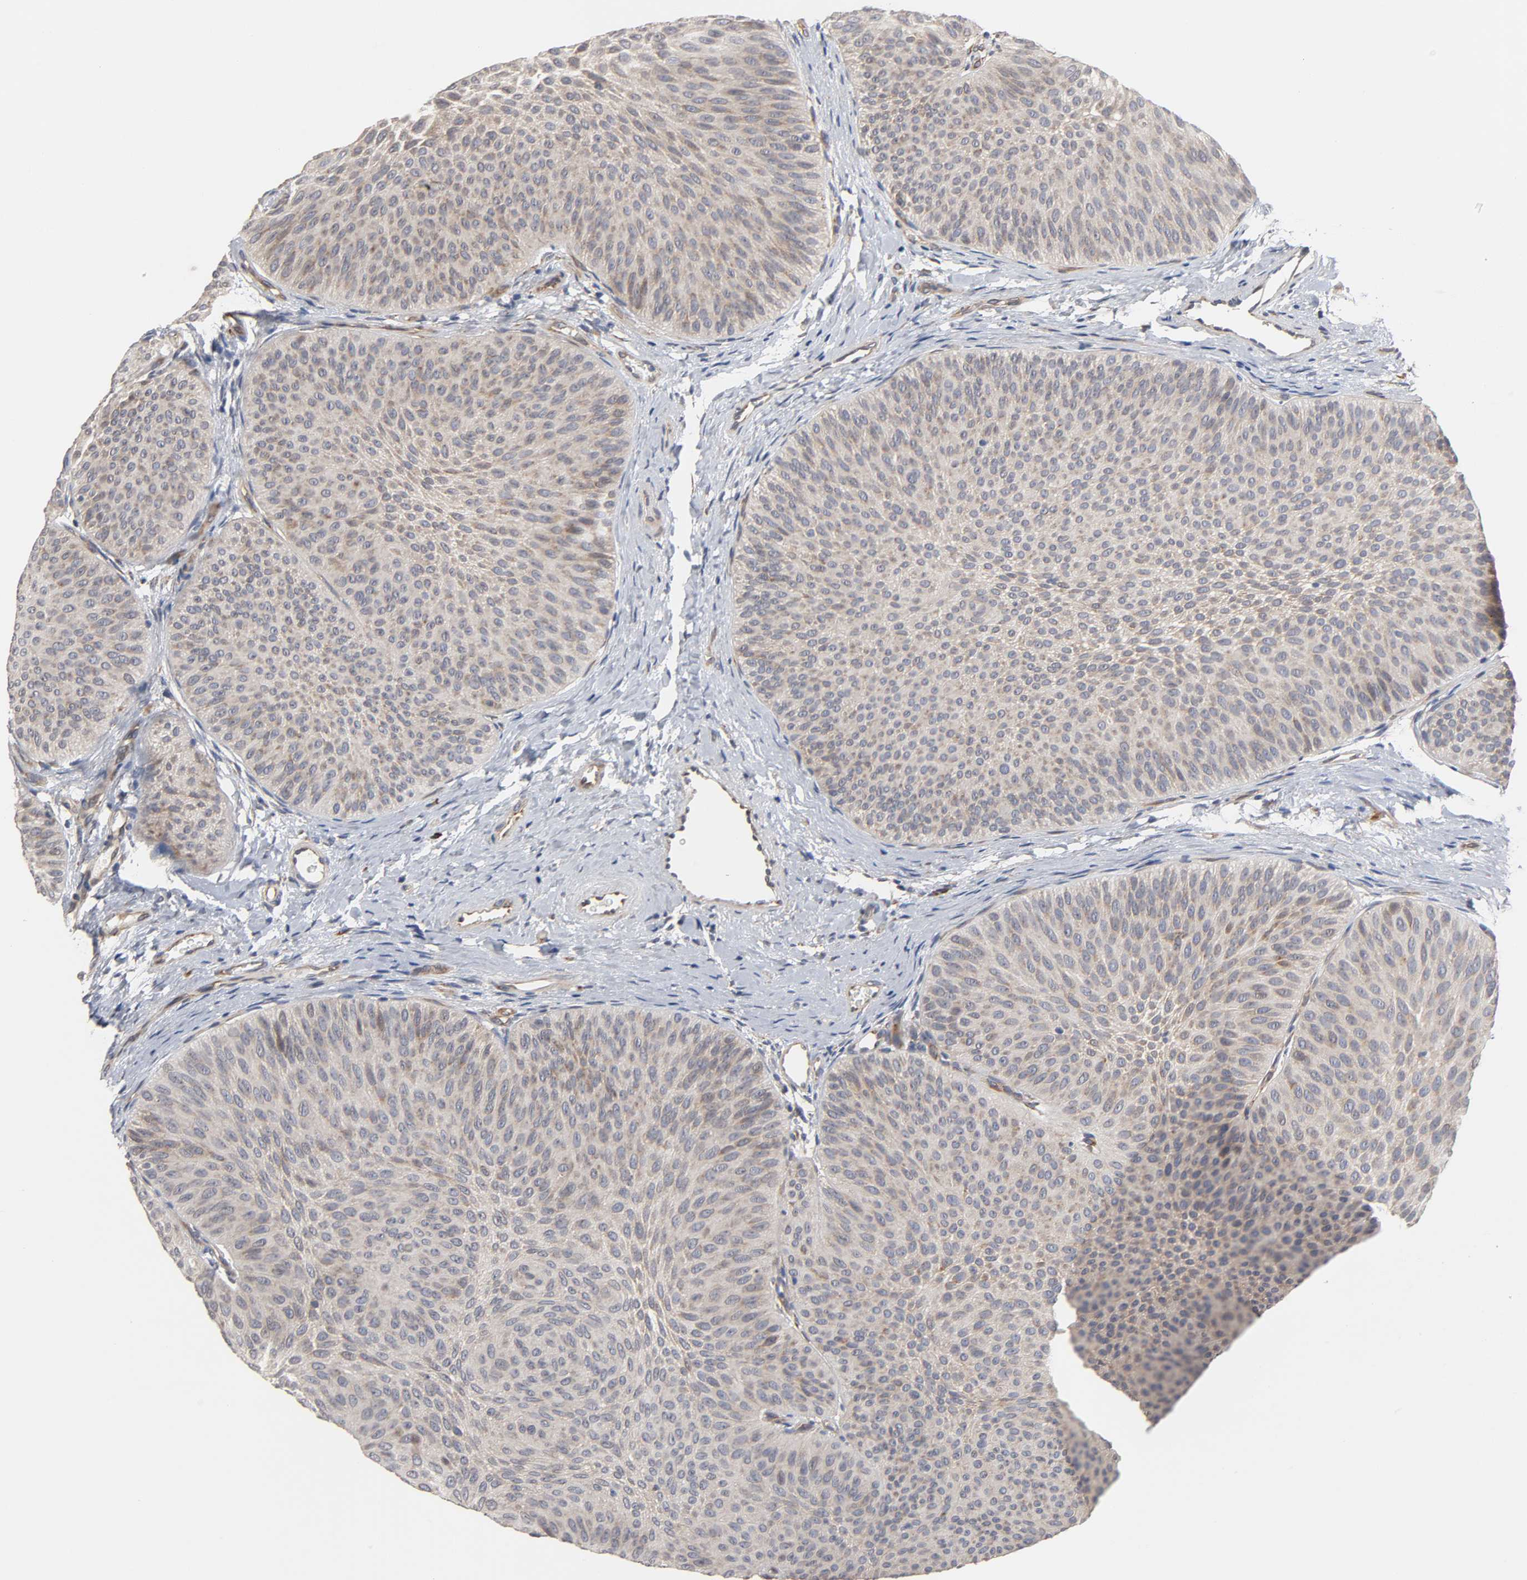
{"staining": {"intensity": "weak", "quantity": ">75%", "location": "cytoplasmic/membranous"}, "tissue": "urothelial cancer", "cell_type": "Tumor cells", "image_type": "cancer", "snomed": [{"axis": "morphology", "description": "Urothelial carcinoma, Low grade"}, {"axis": "topography", "description": "Urinary bladder"}], "caption": "Protein staining of urothelial cancer tissue exhibits weak cytoplasmic/membranous positivity in about >75% of tumor cells.", "gene": "HDLBP", "patient": {"sex": "female", "age": 60}}